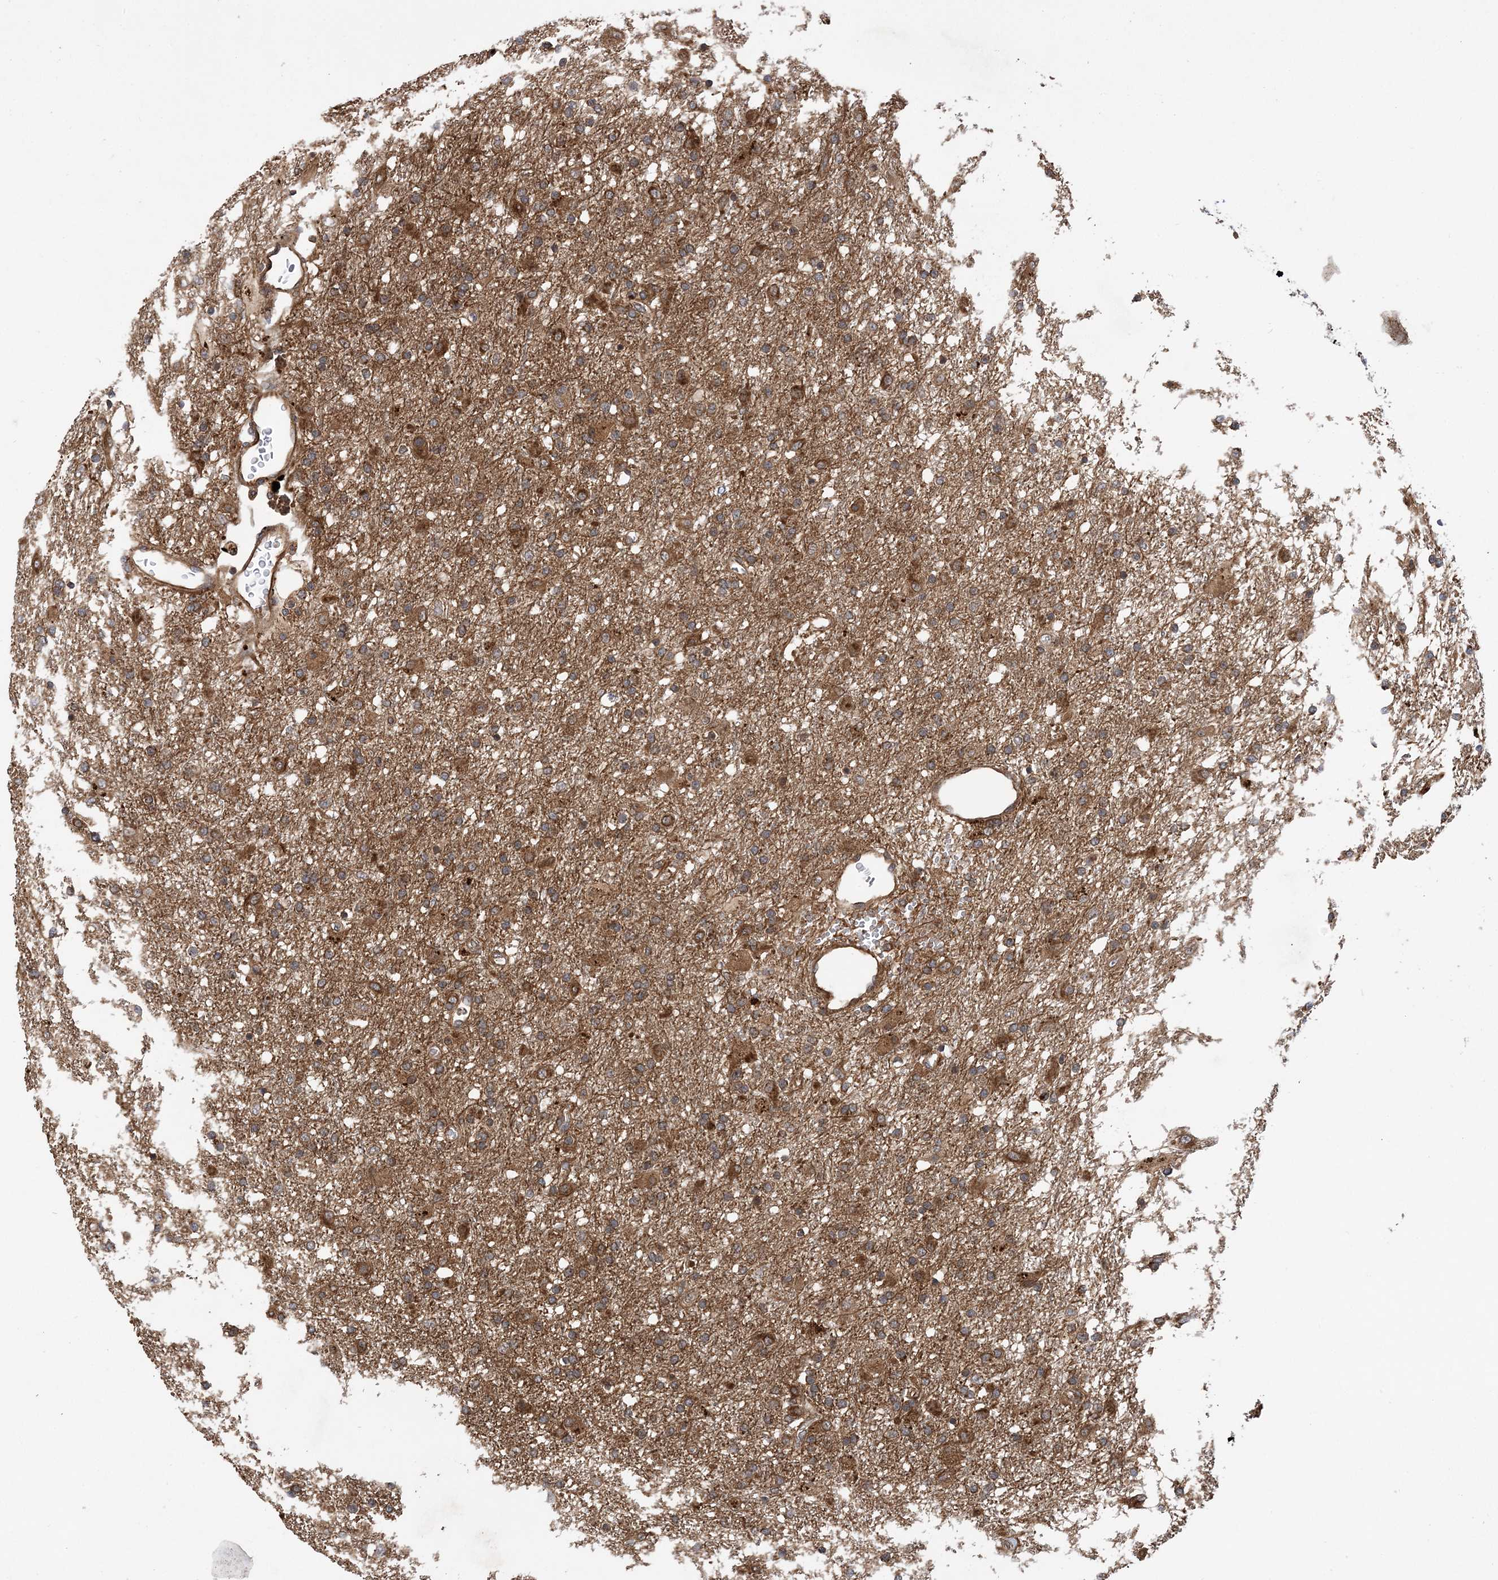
{"staining": {"intensity": "moderate", "quantity": ">75%", "location": "cytoplasmic/membranous"}, "tissue": "glioma", "cell_type": "Tumor cells", "image_type": "cancer", "snomed": [{"axis": "morphology", "description": "Glioma, malignant, Low grade"}, {"axis": "topography", "description": "Brain"}], "caption": "Moderate cytoplasmic/membranous positivity is seen in approximately >75% of tumor cells in glioma.", "gene": "ATG3", "patient": {"sex": "male", "age": 65}}